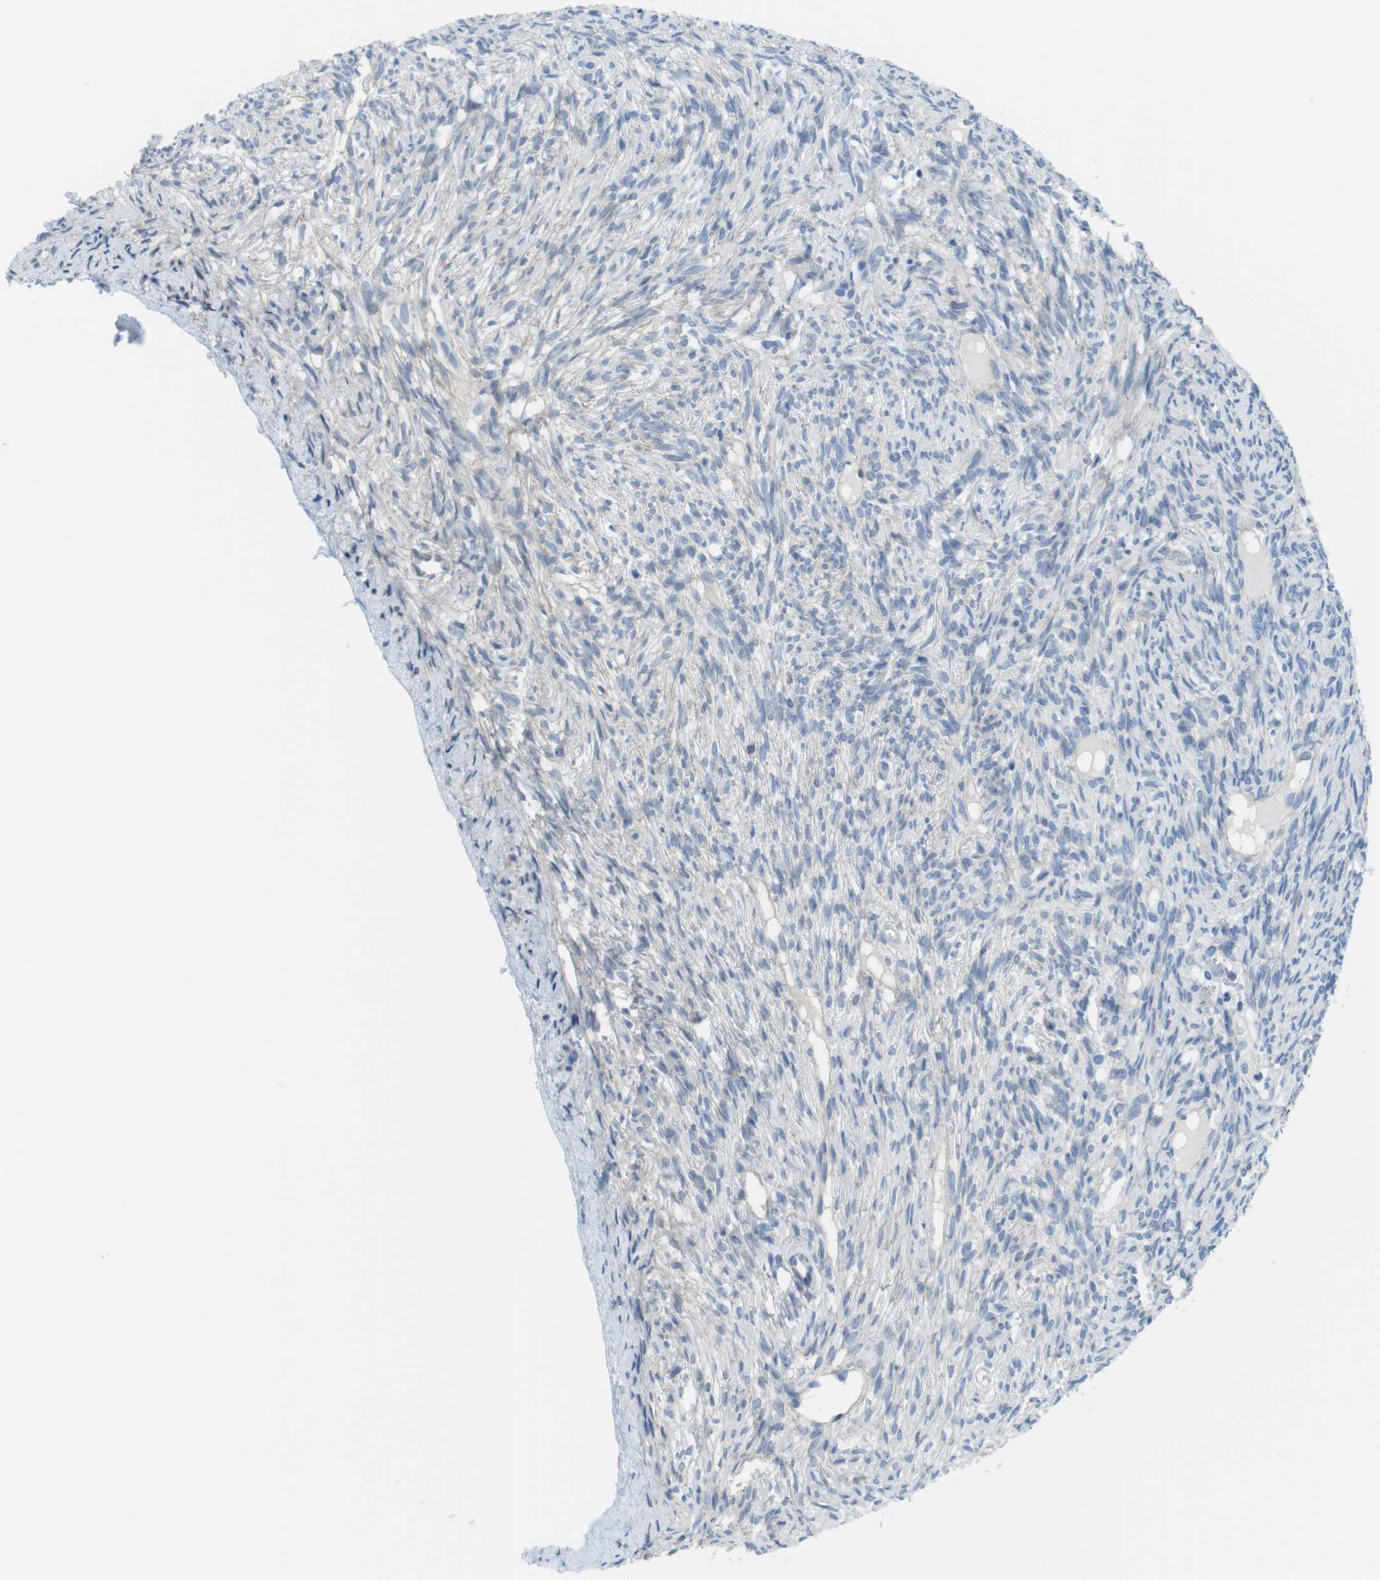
{"staining": {"intensity": "weak", "quantity": "25%-75%", "location": "cytoplasmic/membranous"}, "tissue": "ovary", "cell_type": "Follicle cells", "image_type": "normal", "snomed": [{"axis": "morphology", "description": "Normal tissue, NOS"}, {"axis": "topography", "description": "Ovary"}], "caption": "Follicle cells demonstrate low levels of weak cytoplasmic/membranous positivity in about 25%-75% of cells in normal human ovary. (DAB (3,3'-diaminobenzidine) = brown stain, brightfield microscopy at high magnification).", "gene": "CDH8", "patient": {"sex": "female", "age": 33}}